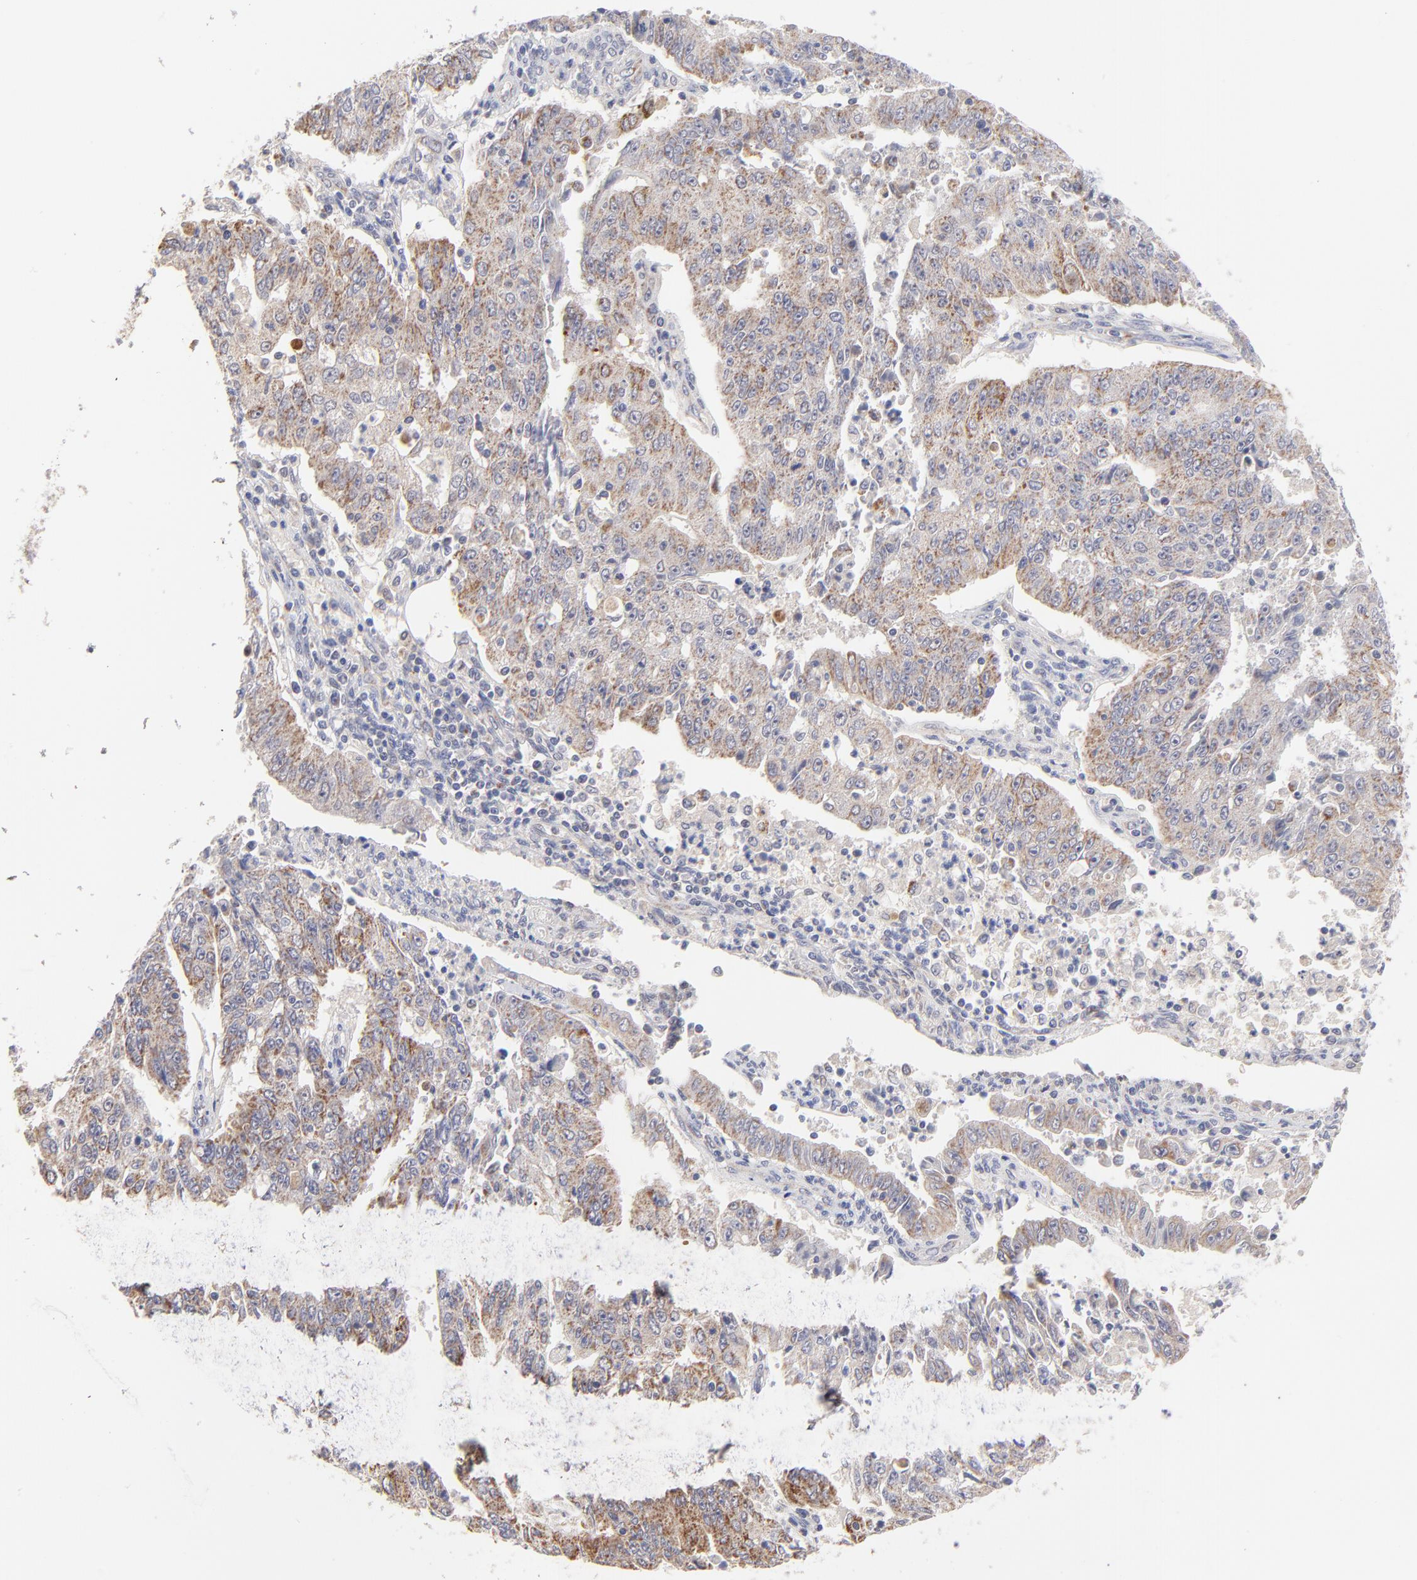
{"staining": {"intensity": "moderate", "quantity": ">75%", "location": "cytoplasmic/membranous"}, "tissue": "endometrial cancer", "cell_type": "Tumor cells", "image_type": "cancer", "snomed": [{"axis": "morphology", "description": "Adenocarcinoma, NOS"}, {"axis": "topography", "description": "Endometrium"}], "caption": "Approximately >75% of tumor cells in endometrial cancer (adenocarcinoma) display moderate cytoplasmic/membranous protein positivity as visualized by brown immunohistochemical staining.", "gene": "FBXL12", "patient": {"sex": "female", "age": 42}}